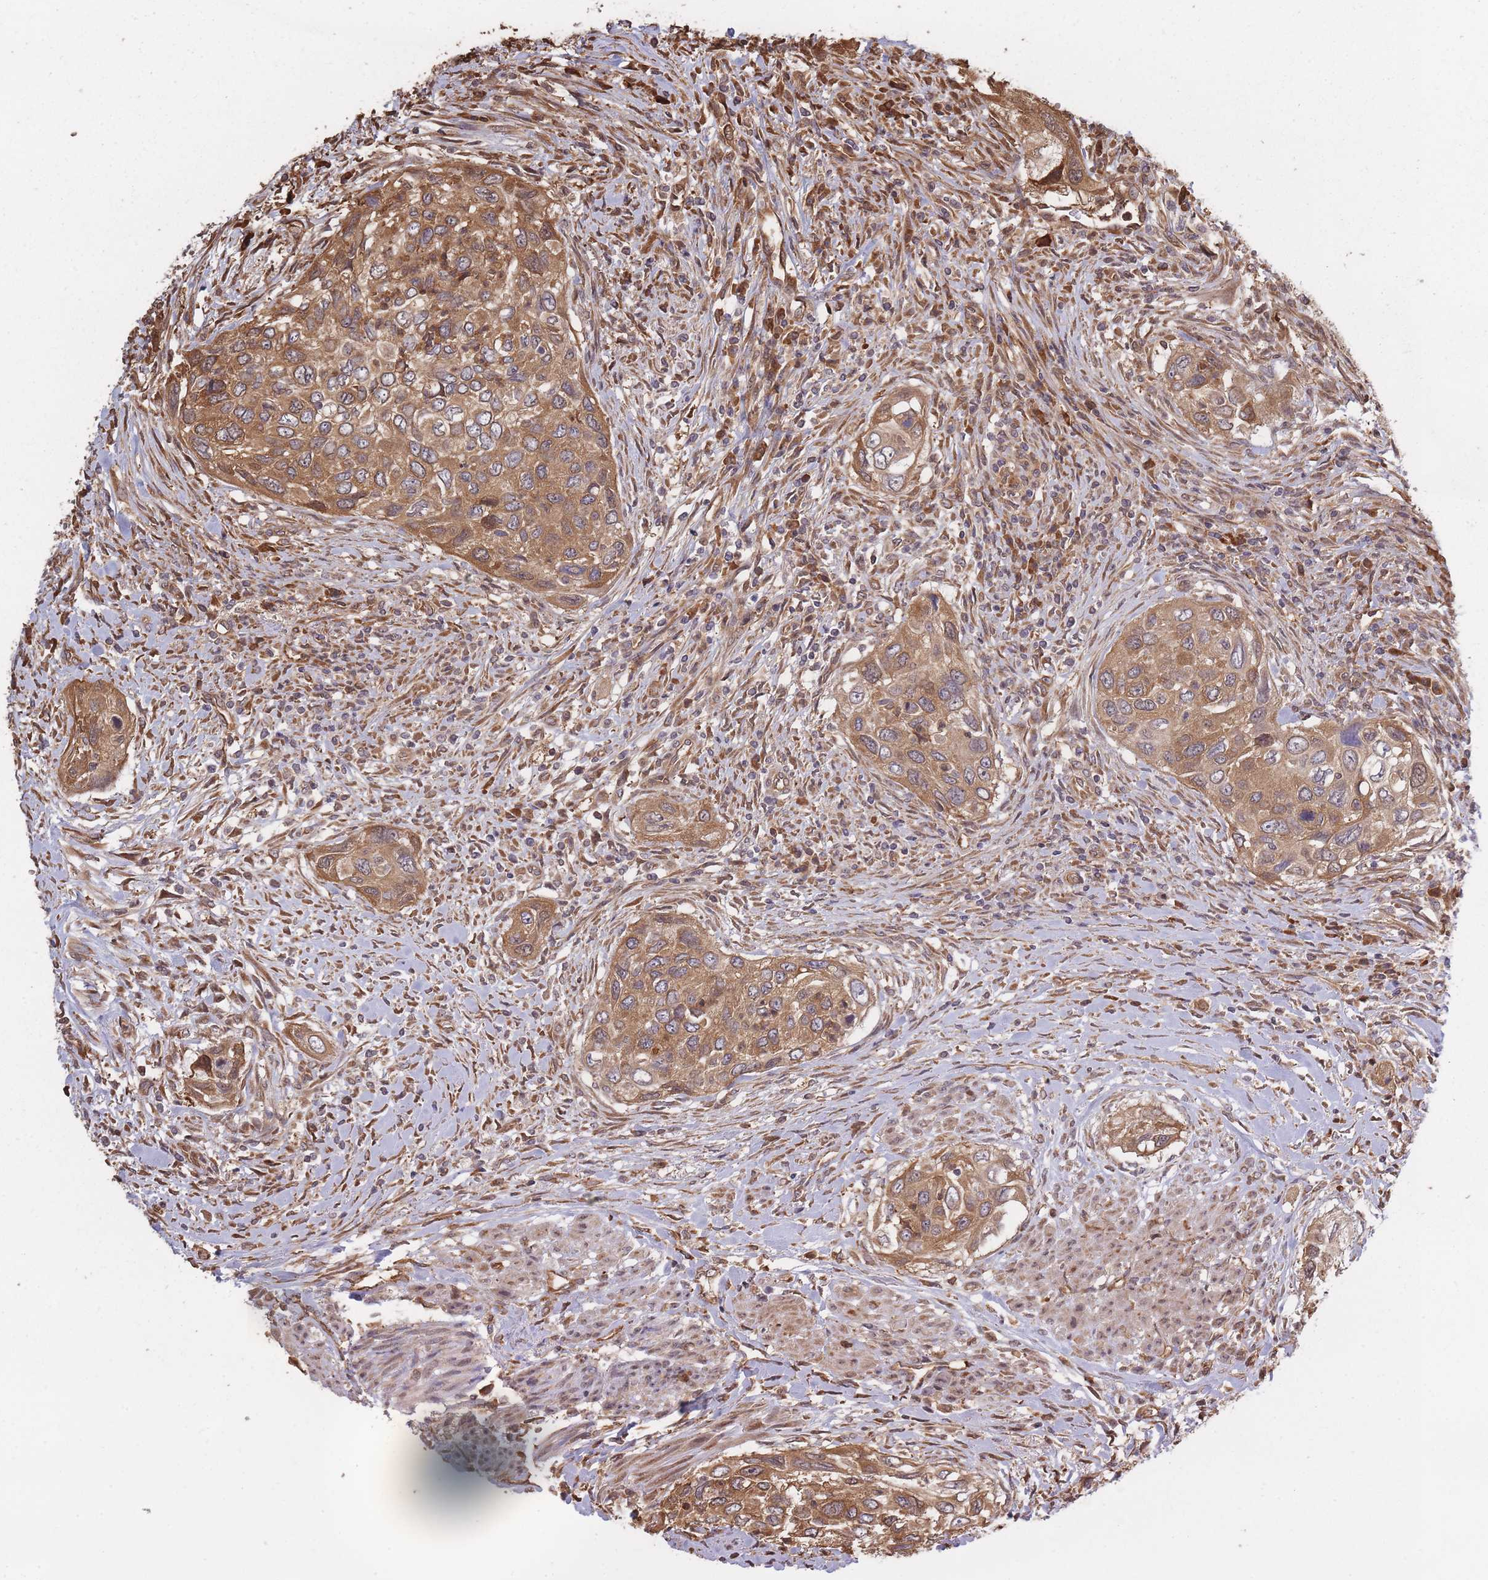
{"staining": {"intensity": "moderate", "quantity": ">75%", "location": "cytoplasmic/membranous"}, "tissue": "urothelial cancer", "cell_type": "Tumor cells", "image_type": "cancer", "snomed": [{"axis": "morphology", "description": "Urothelial carcinoma, High grade"}, {"axis": "topography", "description": "Urinary bladder"}], "caption": "Protein expression analysis of human high-grade urothelial carcinoma reveals moderate cytoplasmic/membranous positivity in approximately >75% of tumor cells.", "gene": "ARL13B", "patient": {"sex": "female", "age": 60}}